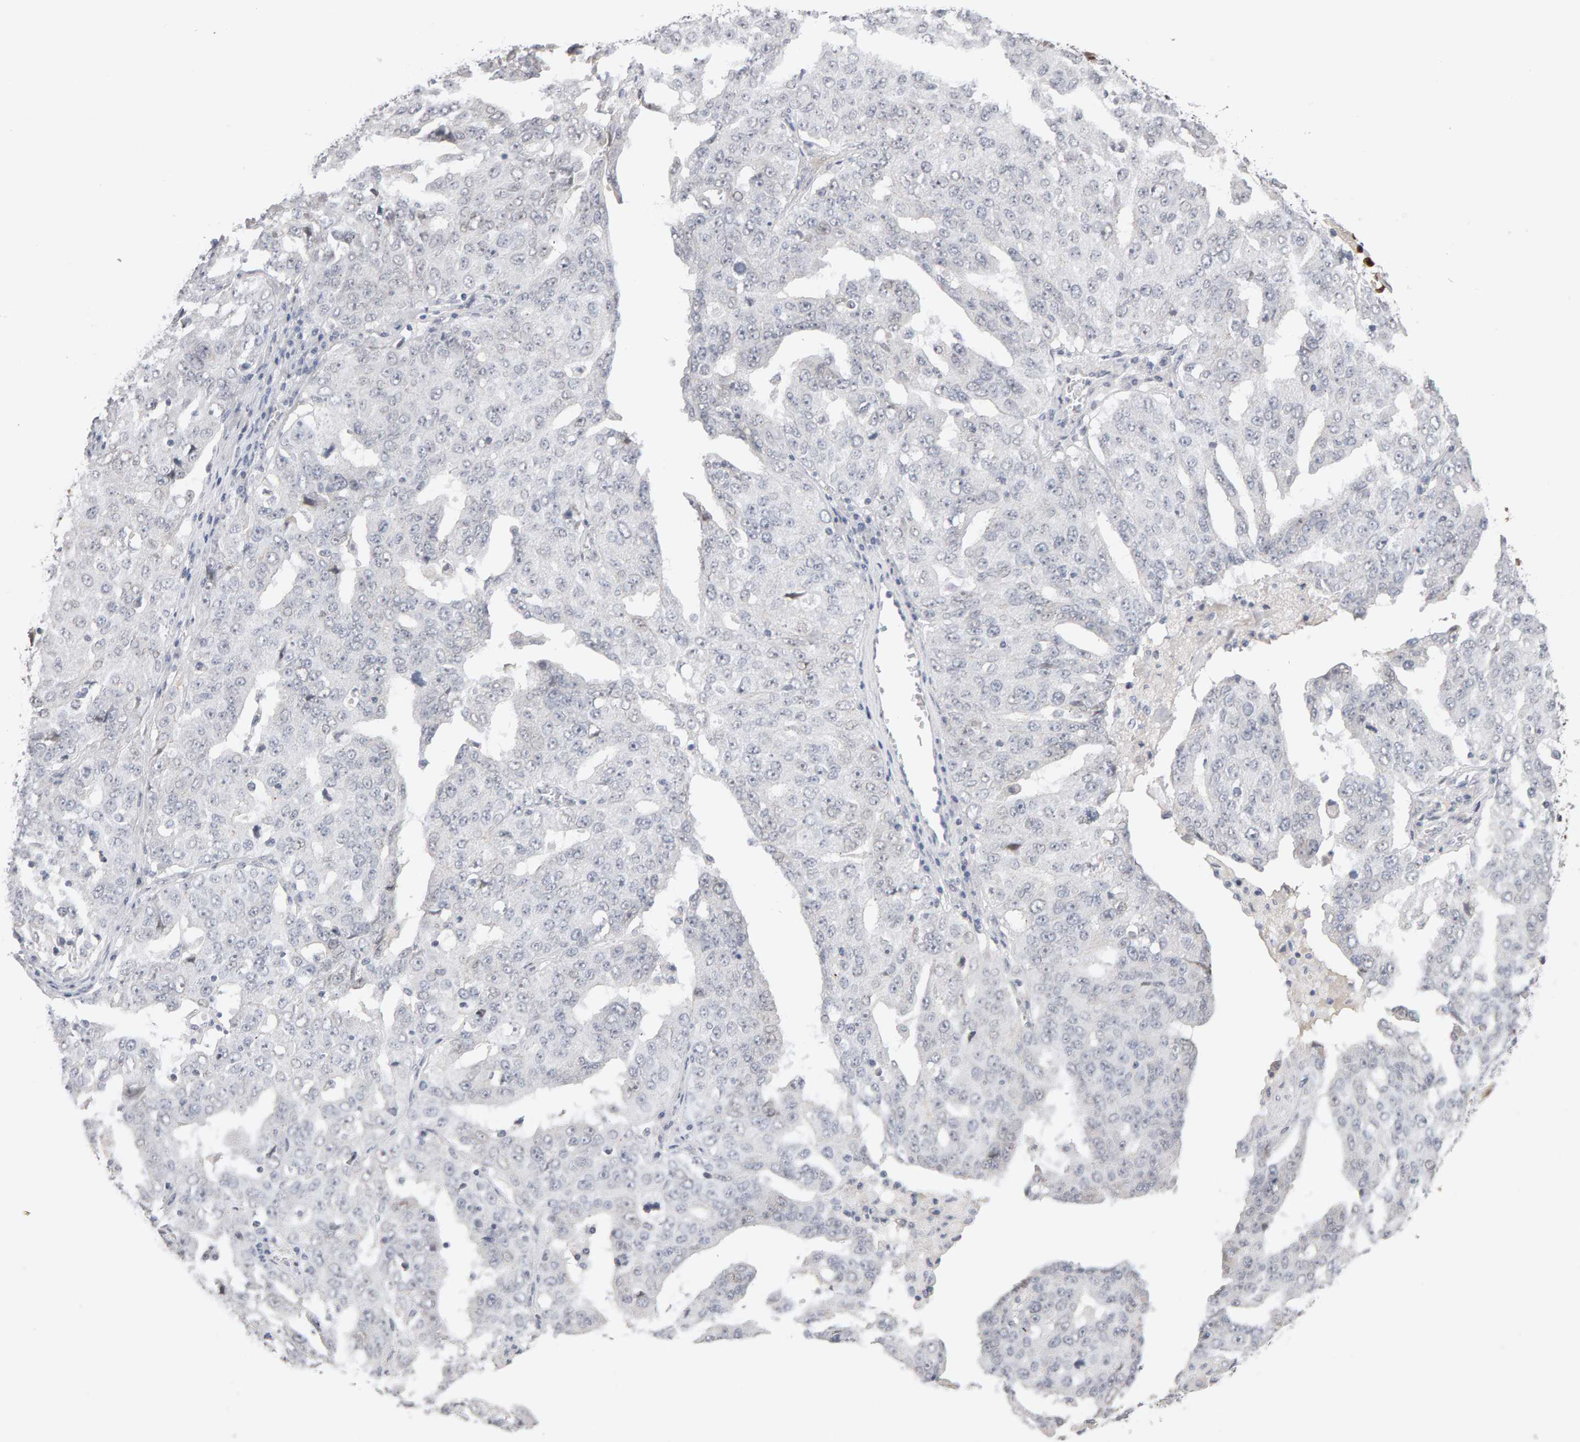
{"staining": {"intensity": "negative", "quantity": "none", "location": "none"}, "tissue": "ovarian cancer", "cell_type": "Tumor cells", "image_type": "cancer", "snomed": [{"axis": "morphology", "description": "Carcinoma, endometroid"}, {"axis": "topography", "description": "Ovary"}], "caption": "Human endometroid carcinoma (ovarian) stained for a protein using IHC exhibits no expression in tumor cells.", "gene": "HNF4A", "patient": {"sex": "female", "age": 62}}